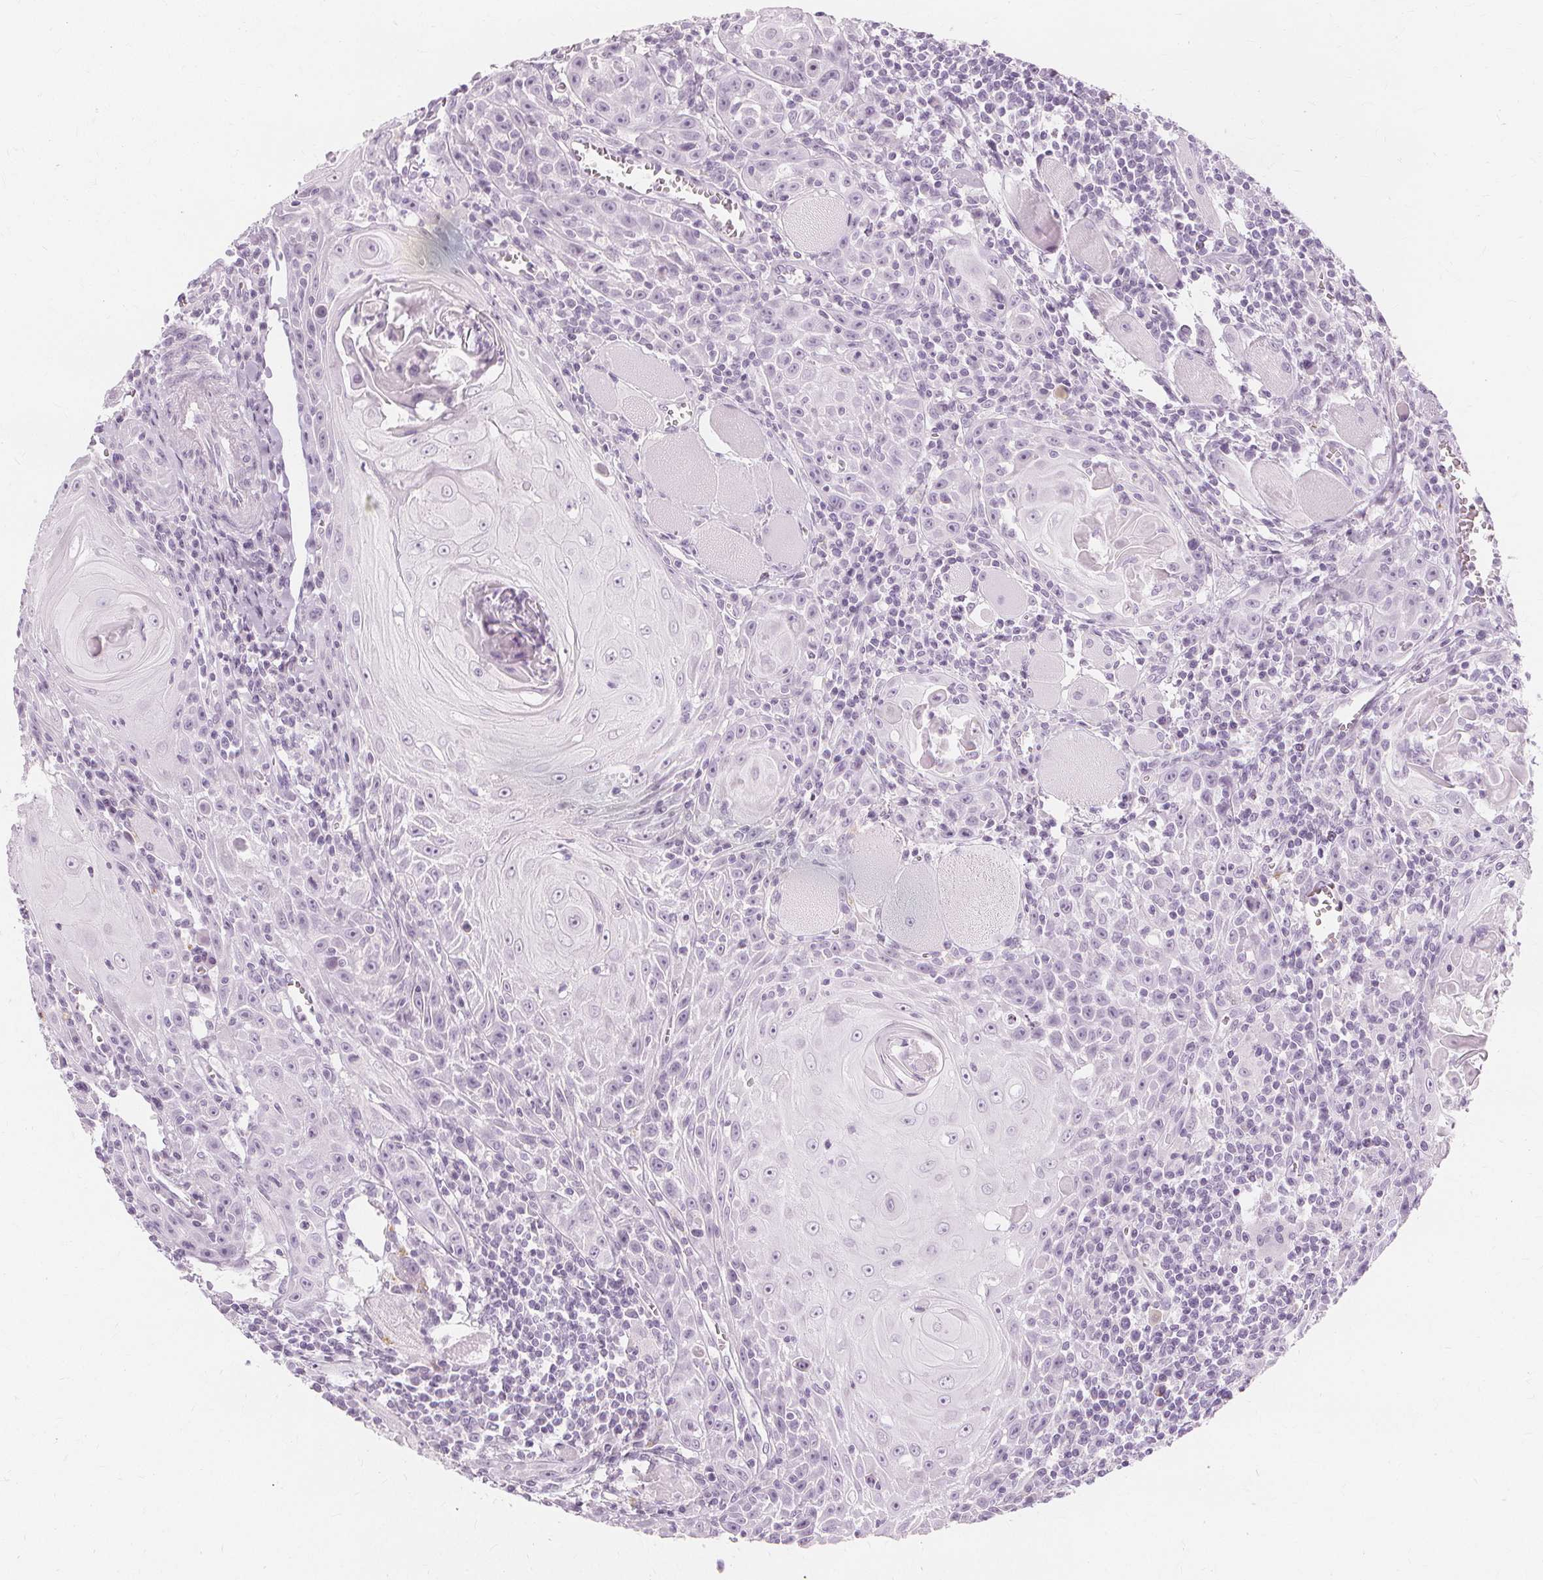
{"staining": {"intensity": "negative", "quantity": "none", "location": "none"}, "tissue": "head and neck cancer", "cell_type": "Tumor cells", "image_type": "cancer", "snomed": [{"axis": "morphology", "description": "Squamous cell carcinoma, NOS"}, {"axis": "topography", "description": "Head-Neck"}], "caption": "An image of human head and neck cancer is negative for staining in tumor cells.", "gene": "TFF1", "patient": {"sex": "male", "age": 52}}